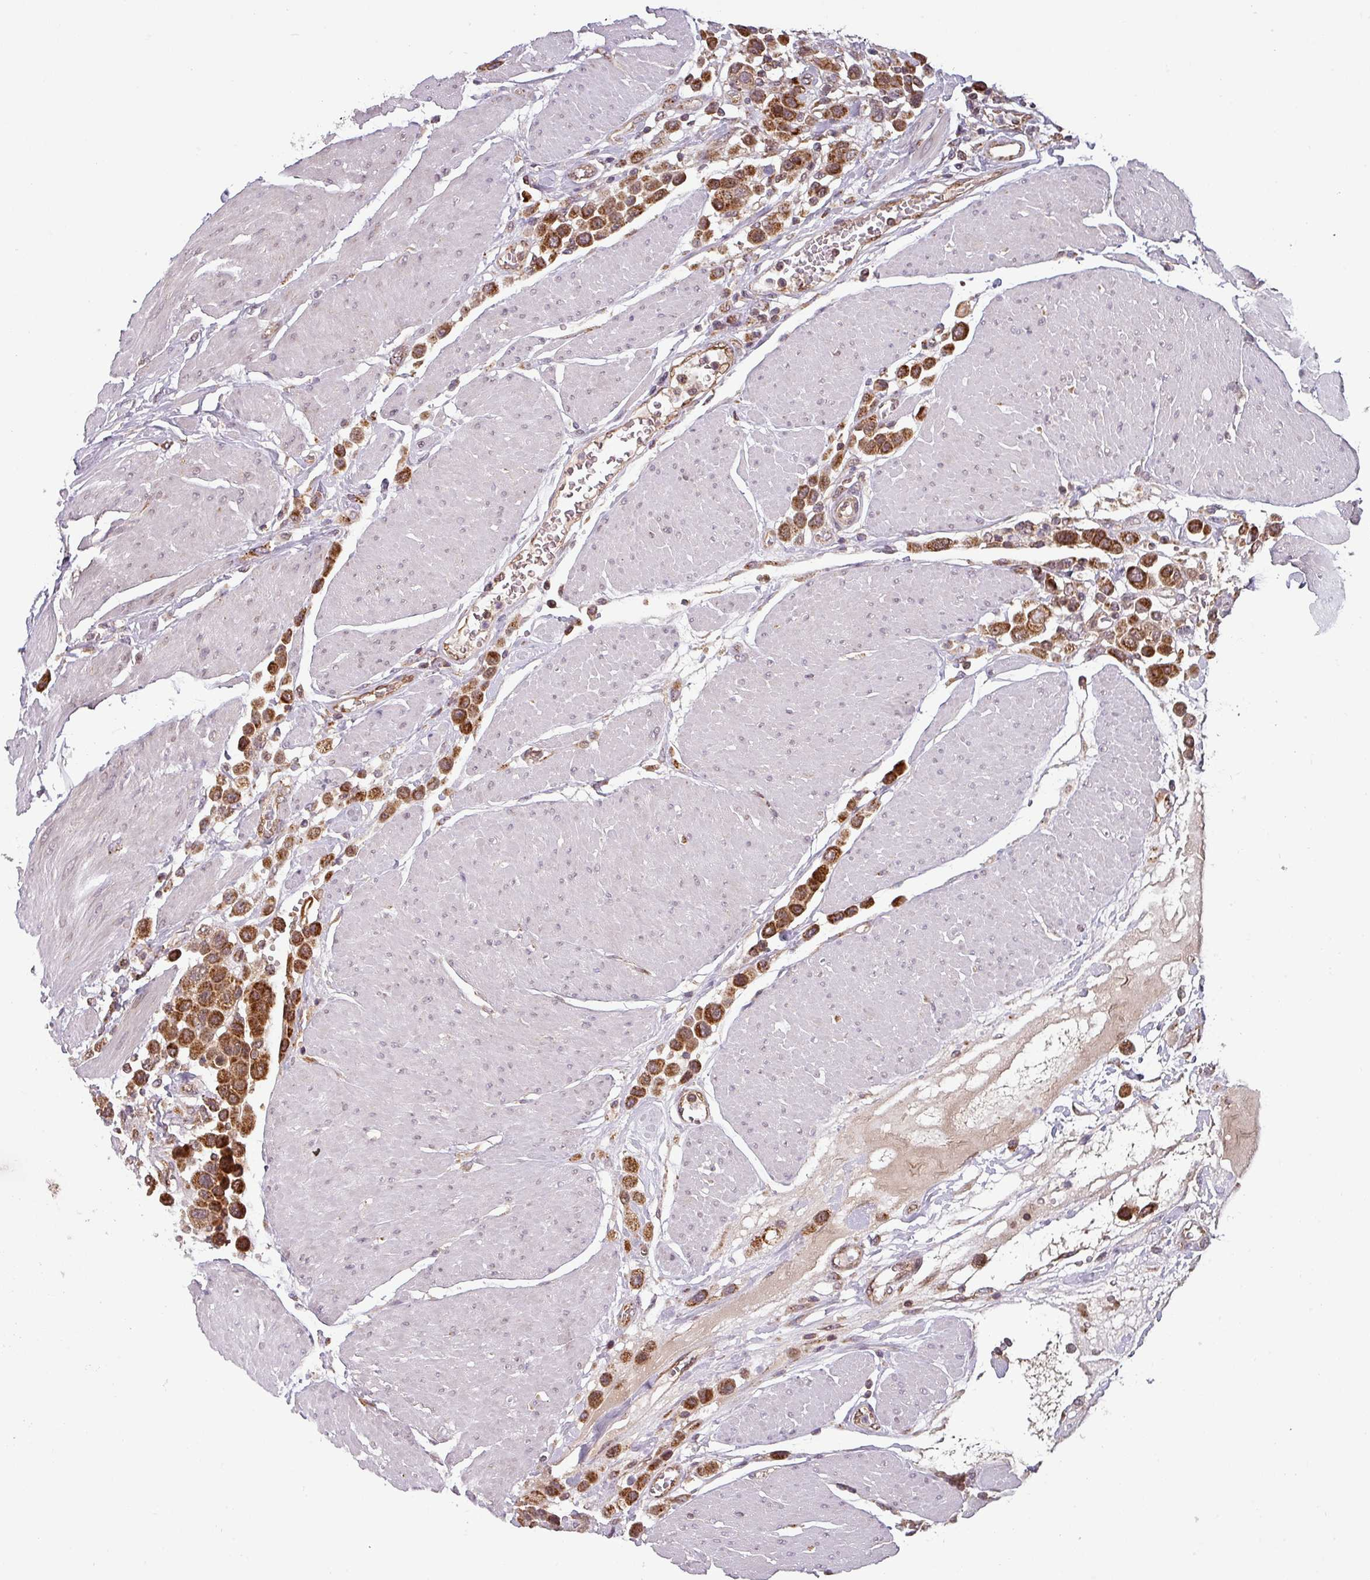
{"staining": {"intensity": "strong", "quantity": ">75%", "location": "cytoplasmic/membranous"}, "tissue": "urothelial cancer", "cell_type": "Tumor cells", "image_type": "cancer", "snomed": [{"axis": "morphology", "description": "Urothelial carcinoma, High grade"}, {"axis": "topography", "description": "Urinary bladder"}], "caption": "Tumor cells exhibit high levels of strong cytoplasmic/membranous positivity in about >75% of cells in urothelial cancer.", "gene": "MRPS16", "patient": {"sex": "male", "age": 50}}